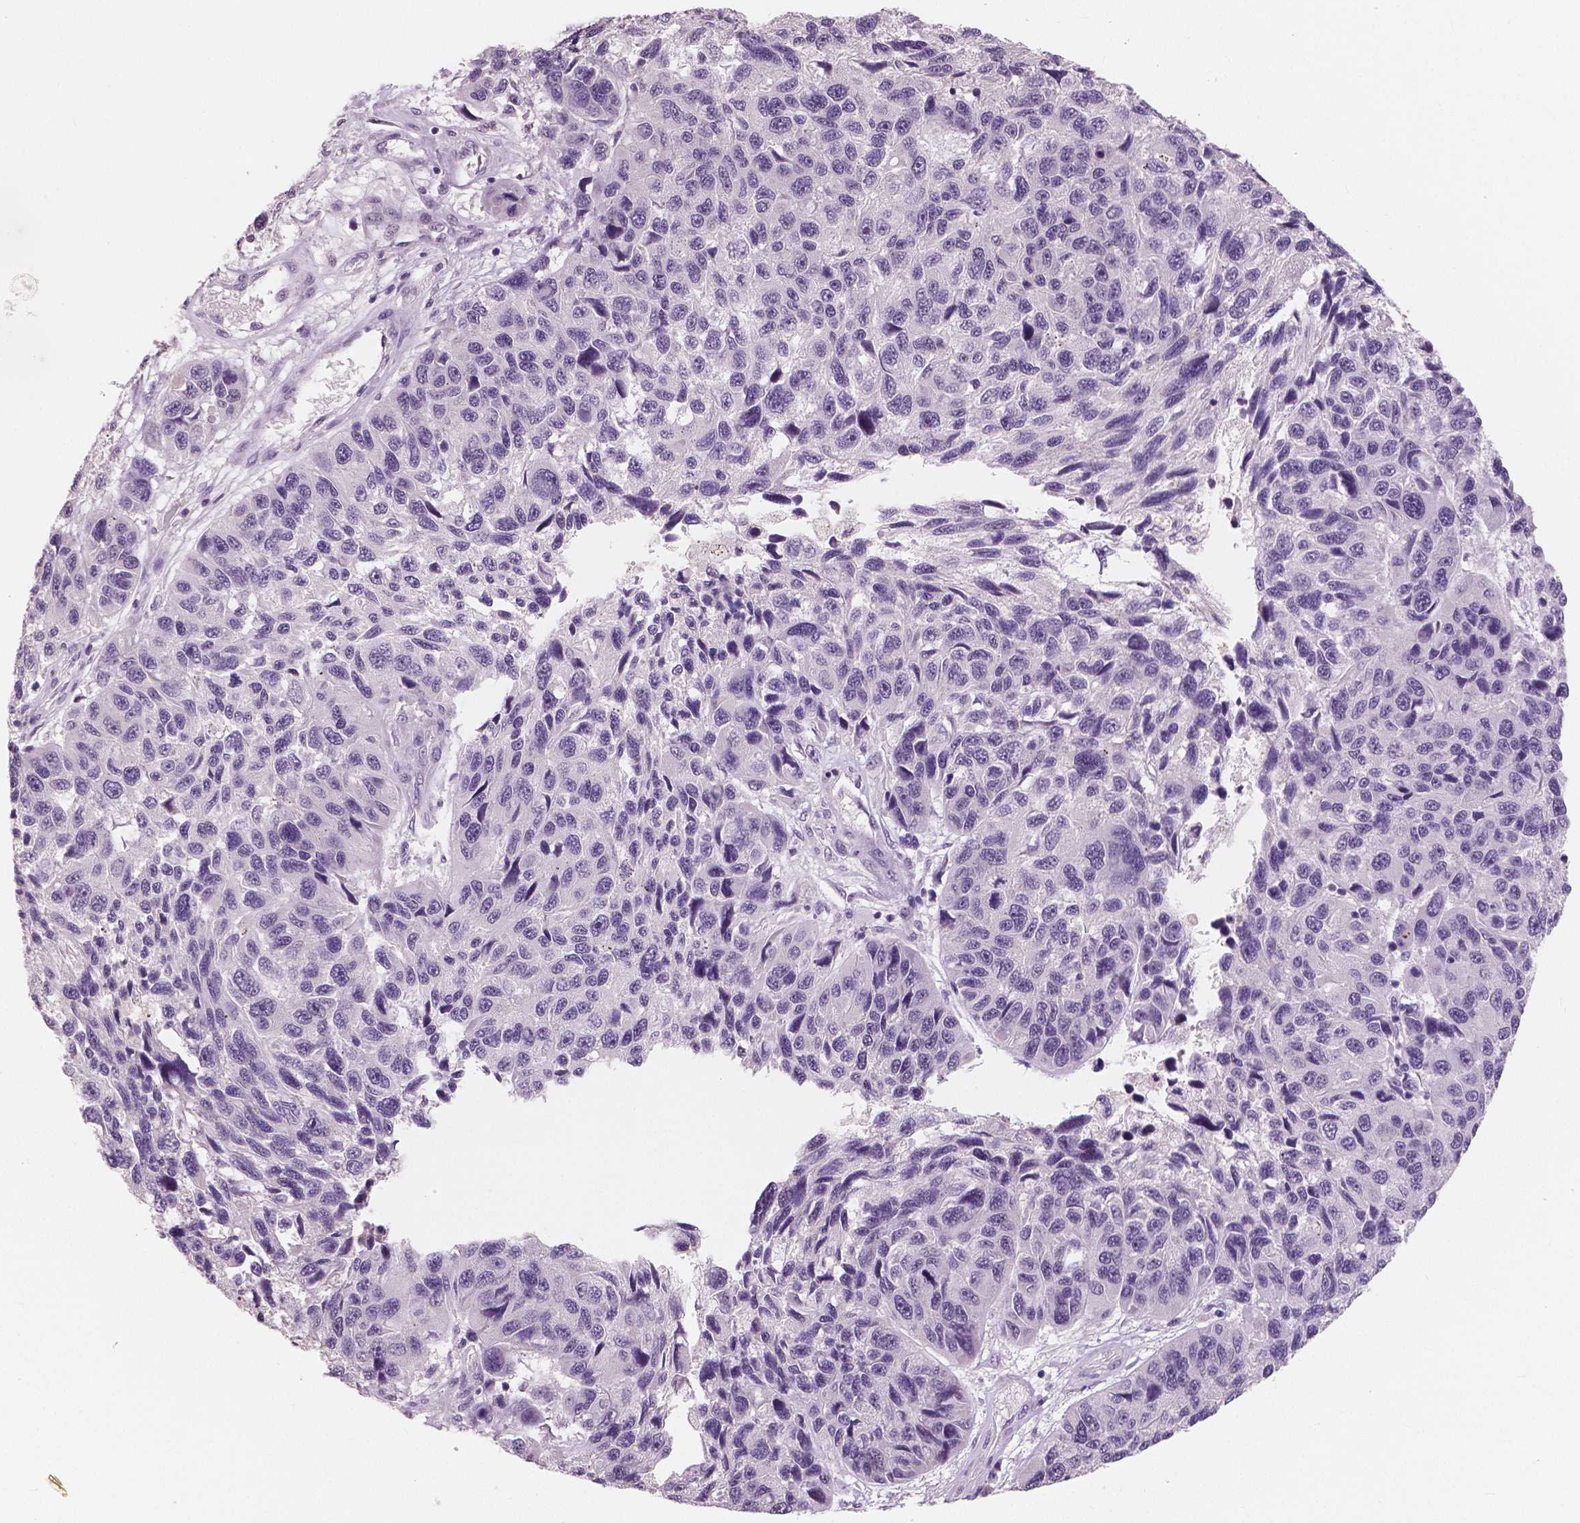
{"staining": {"intensity": "negative", "quantity": "none", "location": "none"}, "tissue": "melanoma", "cell_type": "Tumor cells", "image_type": "cancer", "snomed": [{"axis": "morphology", "description": "Malignant melanoma, NOS"}, {"axis": "topography", "description": "Skin"}], "caption": "DAB immunohistochemical staining of malignant melanoma reveals no significant staining in tumor cells.", "gene": "NECAB1", "patient": {"sex": "male", "age": 53}}